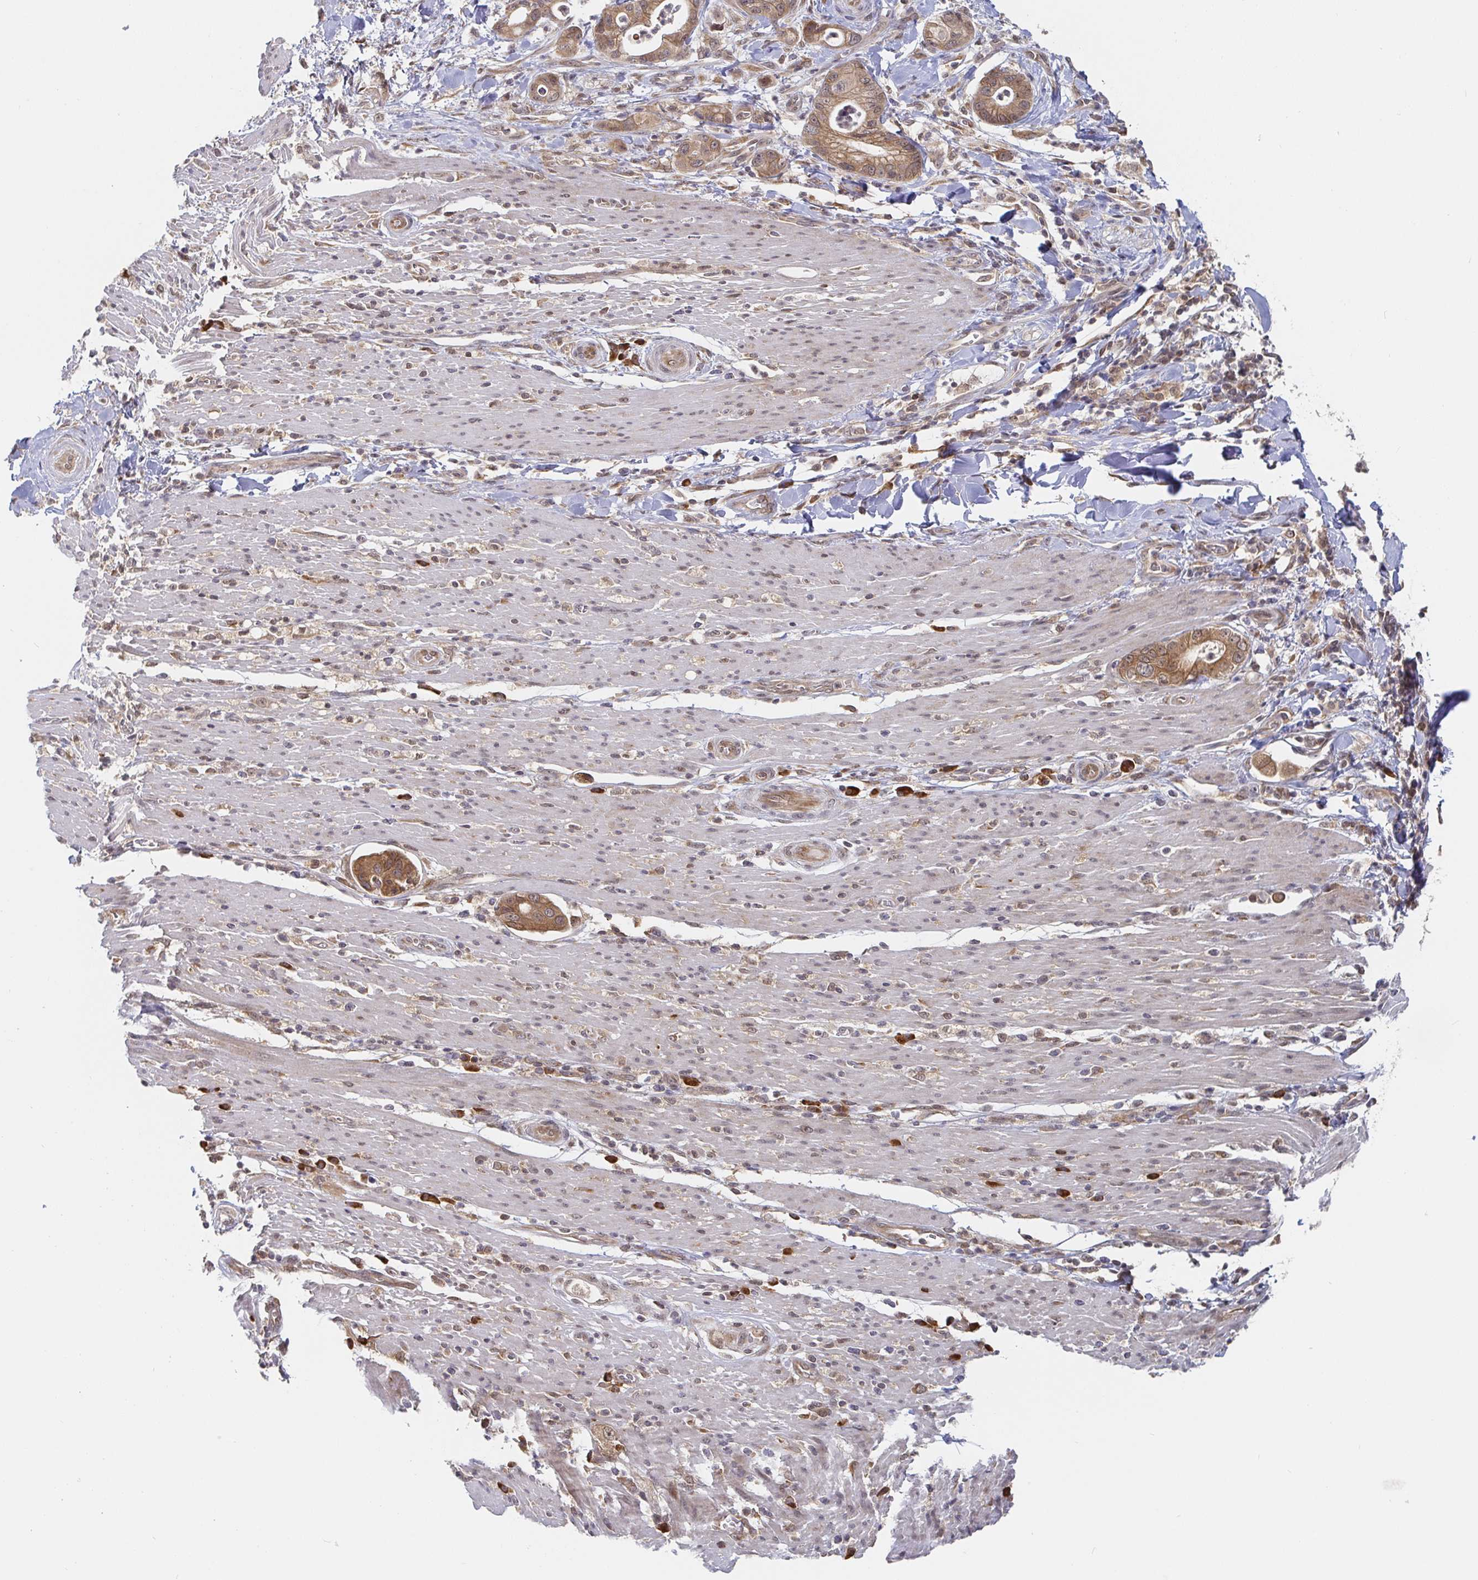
{"staining": {"intensity": "moderate", "quantity": ">75%", "location": "cytoplasmic/membranous,nuclear"}, "tissue": "pancreatic cancer", "cell_type": "Tumor cells", "image_type": "cancer", "snomed": [{"axis": "morphology", "description": "Adenocarcinoma, NOS"}, {"axis": "topography", "description": "Pancreas"}], "caption": "This is an image of IHC staining of pancreatic adenocarcinoma, which shows moderate positivity in the cytoplasmic/membranous and nuclear of tumor cells.", "gene": "ALG1", "patient": {"sex": "male", "age": 68}}